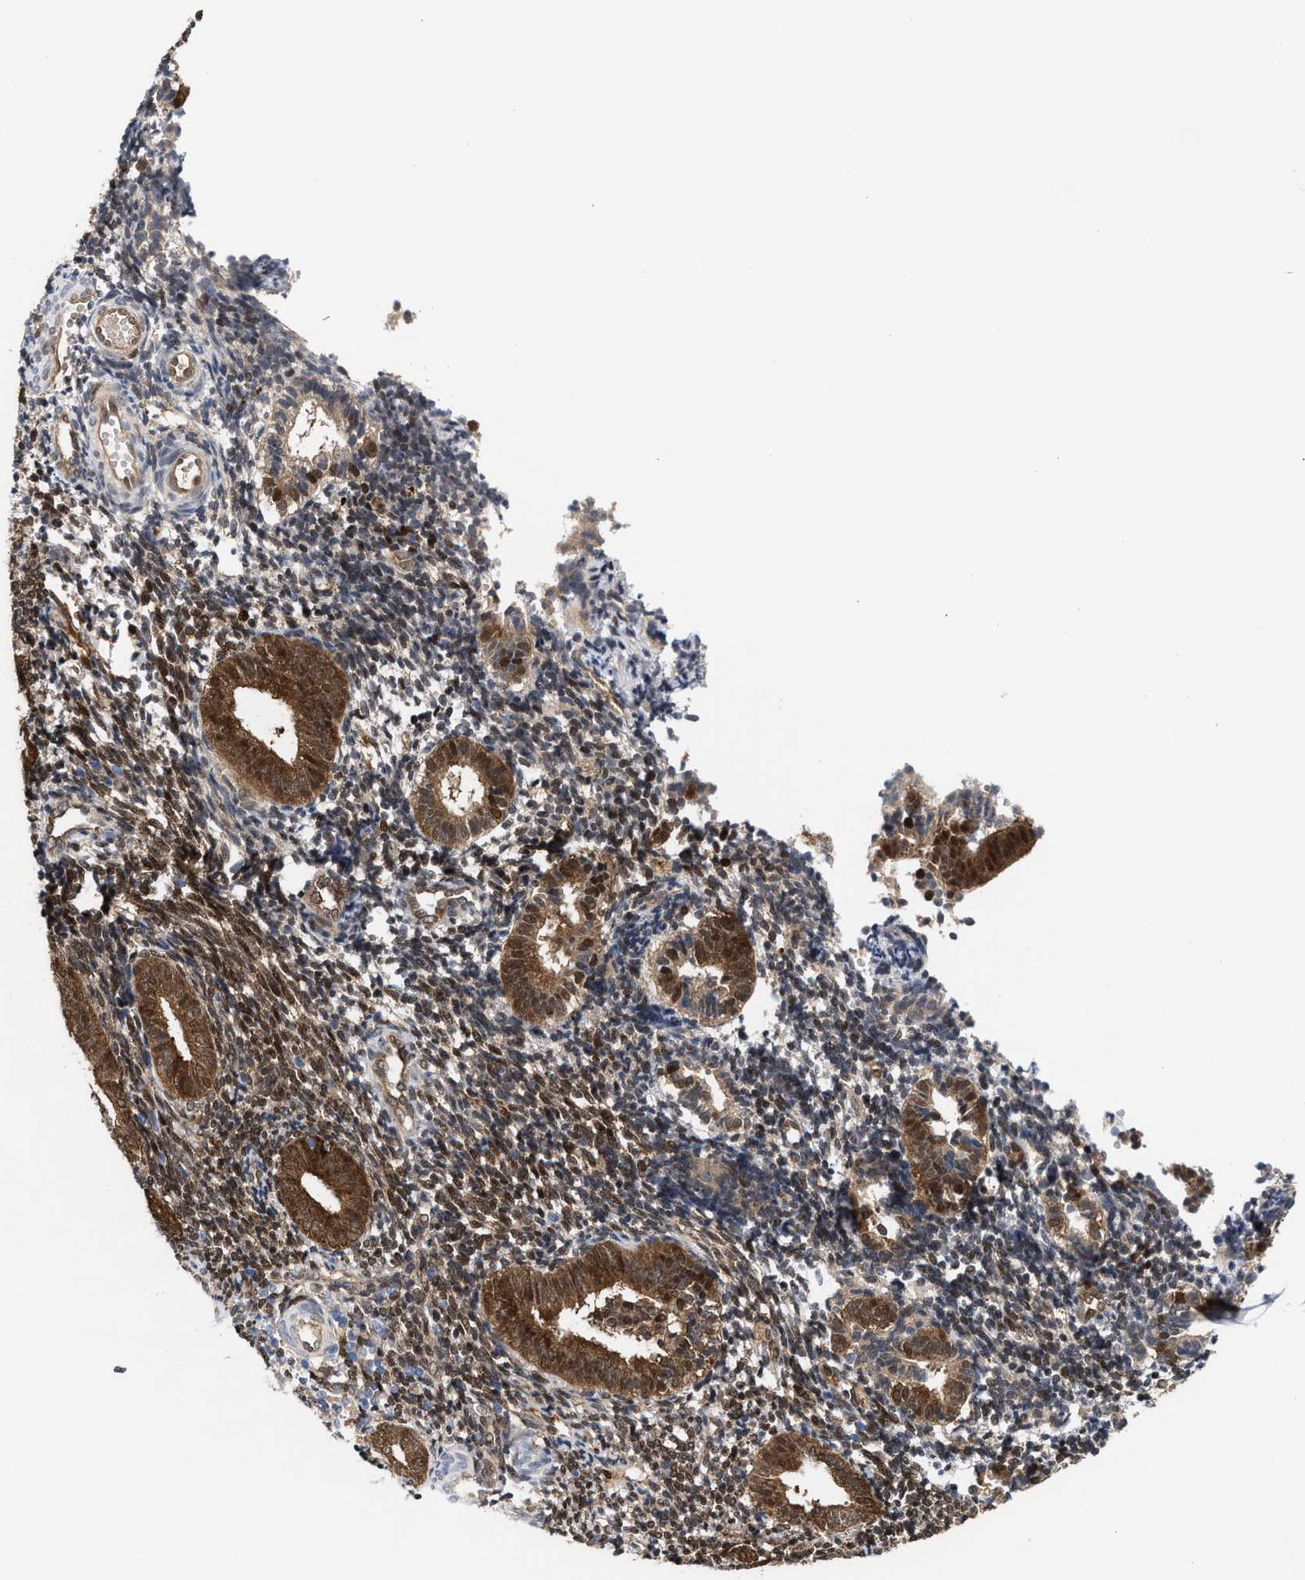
{"staining": {"intensity": "weak", "quantity": ">75%", "location": "cytoplasmic/membranous,nuclear"}, "tissue": "endometrium", "cell_type": "Cells in endometrial stroma", "image_type": "normal", "snomed": [{"axis": "morphology", "description": "Normal tissue, NOS"}, {"axis": "topography", "description": "Uterus"}, {"axis": "topography", "description": "Endometrium"}], "caption": "DAB (3,3'-diaminobenzidine) immunohistochemical staining of normal human endometrium exhibits weak cytoplasmic/membranous,nuclear protein positivity in approximately >75% of cells in endometrial stroma.", "gene": "TP53I3", "patient": {"sex": "female", "age": 33}}